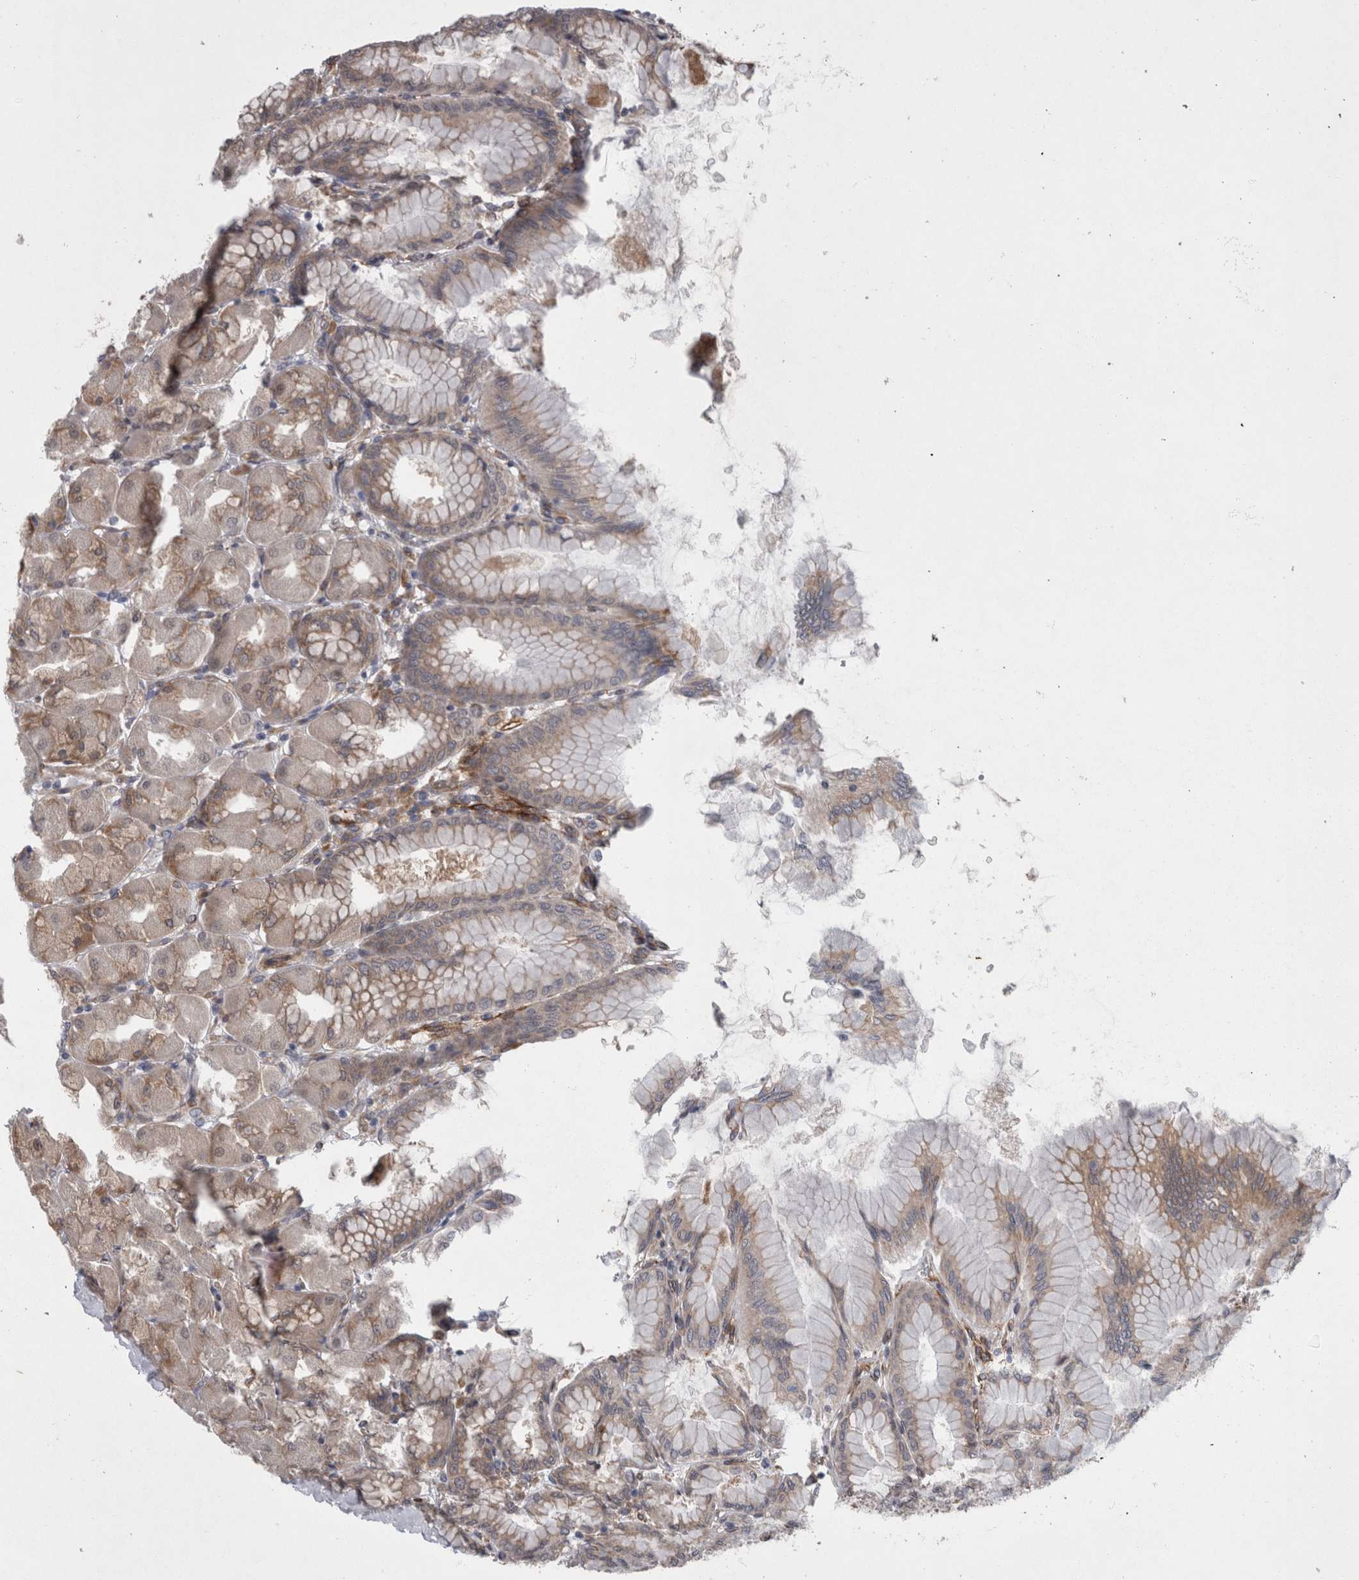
{"staining": {"intensity": "moderate", "quantity": "25%-75%", "location": "cytoplasmic/membranous"}, "tissue": "stomach", "cell_type": "Glandular cells", "image_type": "normal", "snomed": [{"axis": "morphology", "description": "Normal tissue, NOS"}, {"axis": "topography", "description": "Stomach, upper"}], "caption": "Protein expression analysis of normal human stomach reveals moderate cytoplasmic/membranous positivity in approximately 25%-75% of glandular cells.", "gene": "DDX6", "patient": {"sex": "female", "age": 56}}